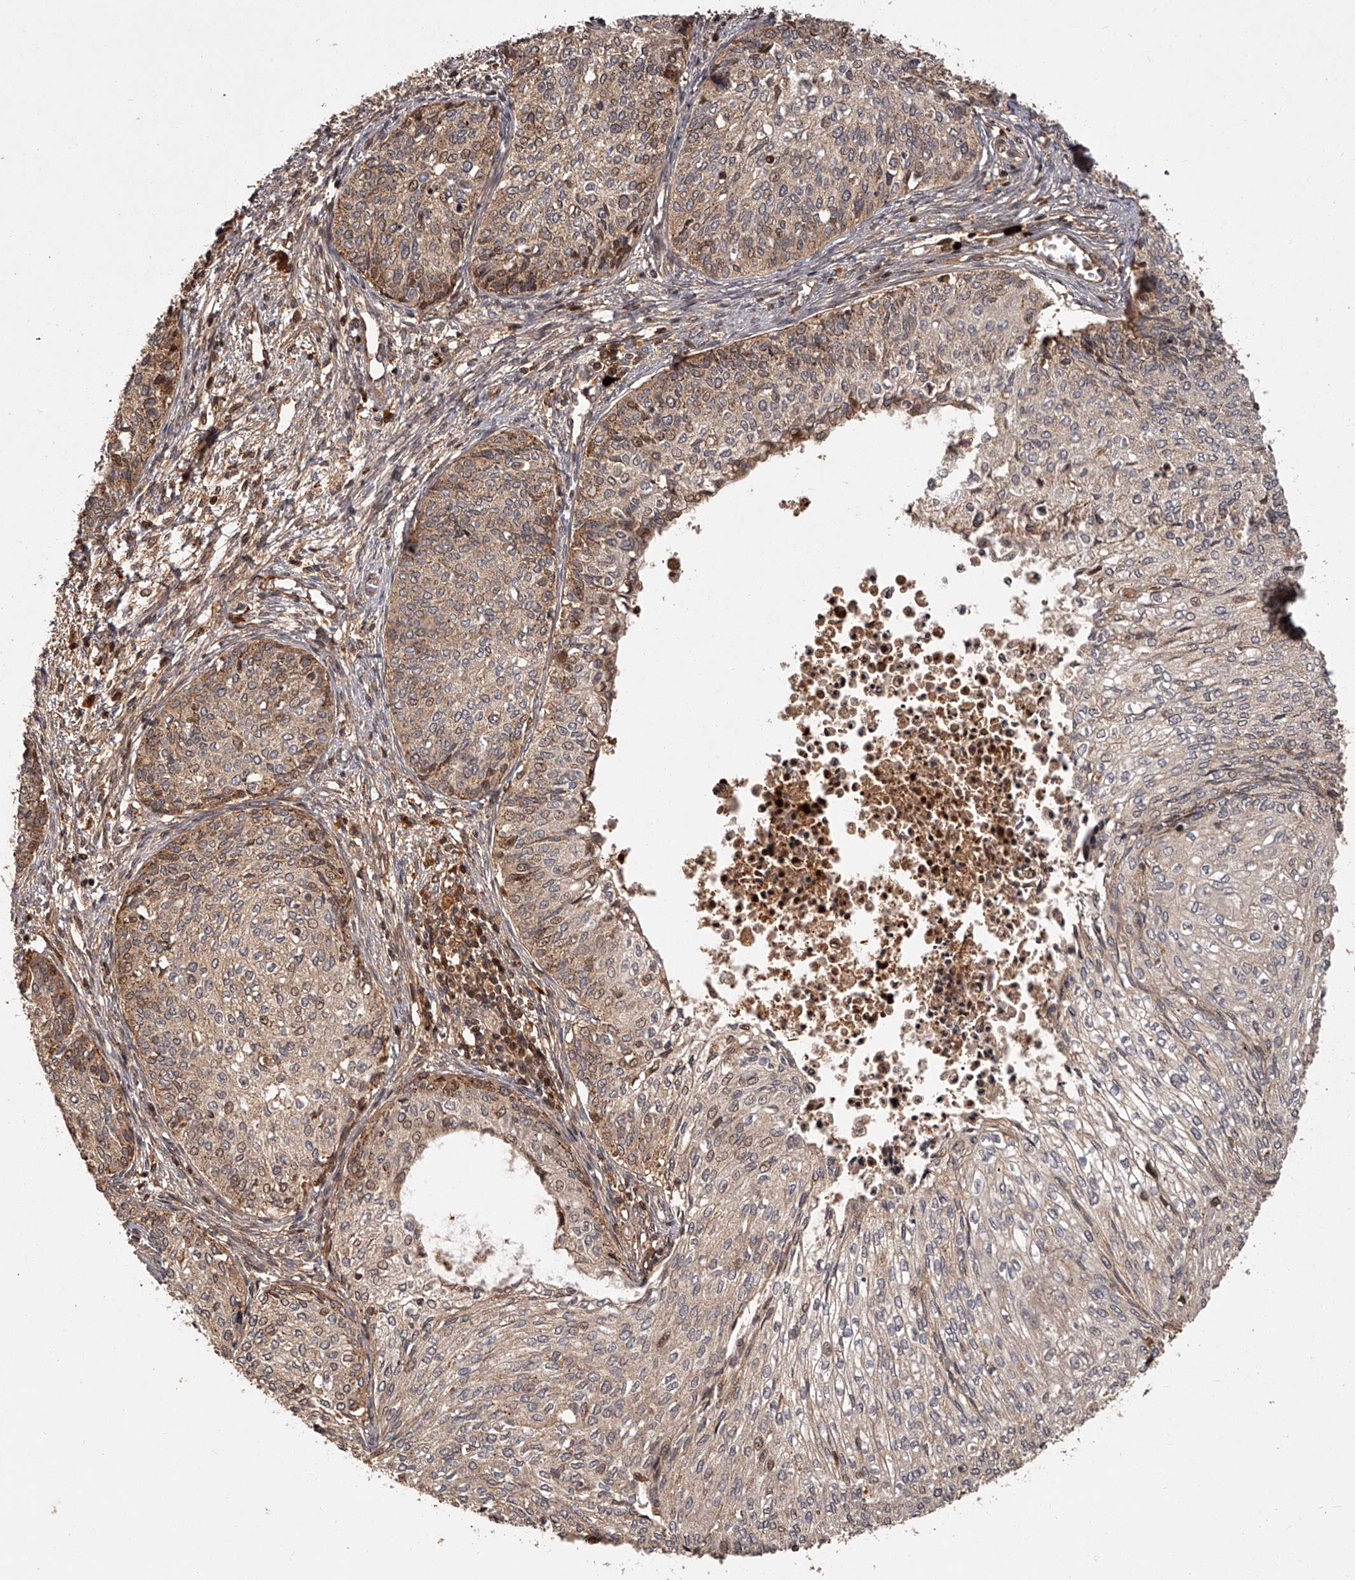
{"staining": {"intensity": "weak", "quantity": ">75%", "location": "cytoplasmic/membranous"}, "tissue": "cervical cancer", "cell_type": "Tumor cells", "image_type": "cancer", "snomed": [{"axis": "morphology", "description": "Squamous cell carcinoma, NOS"}, {"axis": "topography", "description": "Cervix"}], "caption": "The photomicrograph exhibits a brown stain indicating the presence of a protein in the cytoplasmic/membranous of tumor cells in cervical squamous cell carcinoma. The staining is performed using DAB (3,3'-diaminobenzidine) brown chromogen to label protein expression. The nuclei are counter-stained blue using hematoxylin.", "gene": "CRYZL1", "patient": {"sex": "female", "age": 37}}